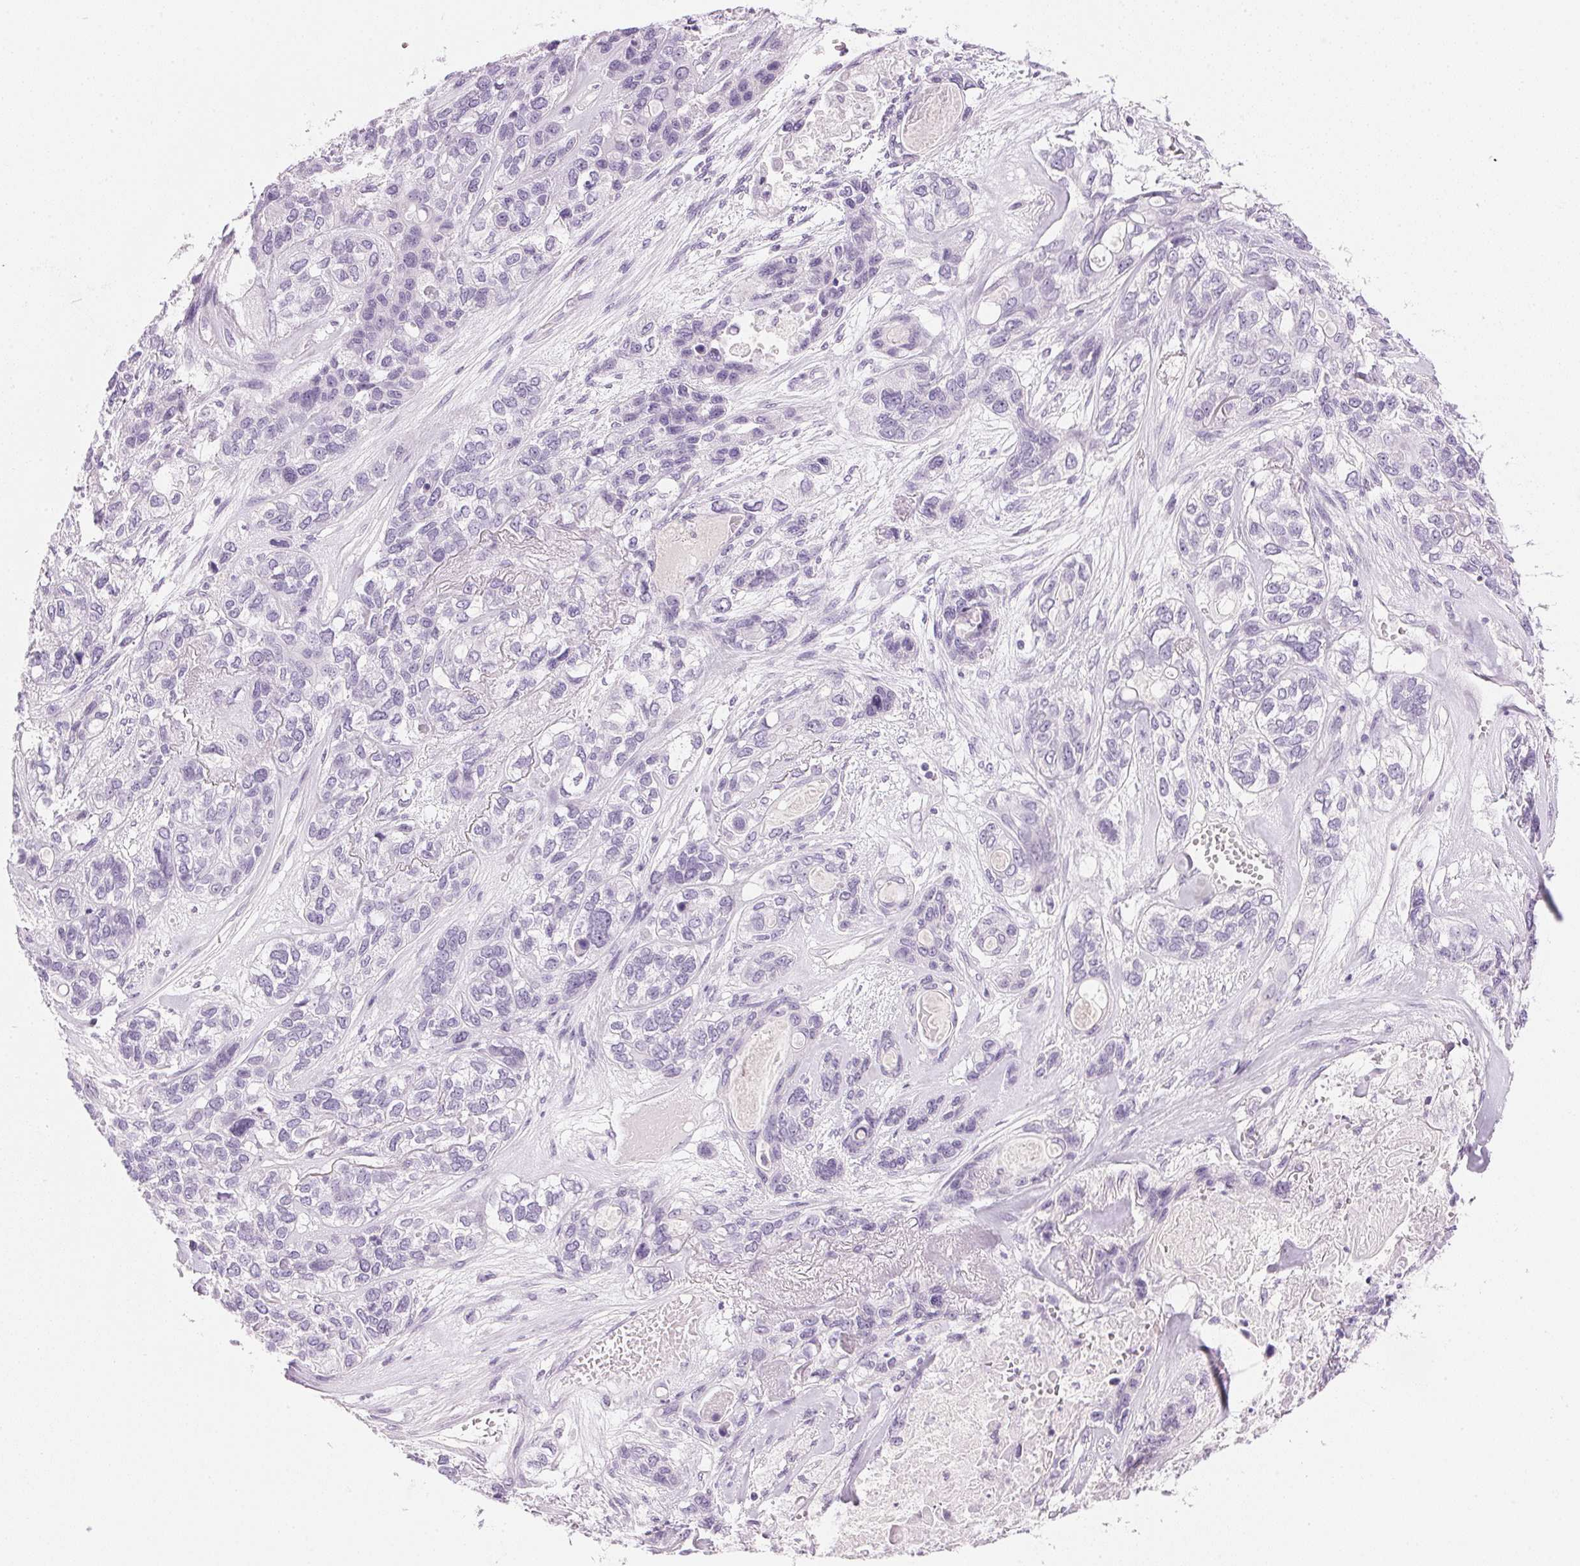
{"staining": {"intensity": "negative", "quantity": "none", "location": "none"}, "tissue": "lung cancer", "cell_type": "Tumor cells", "image_type": "cancer", "snomed": [{"axis": "morphology", "description": "Squamous cell carcinoma, NOS"}, {"axis": "topography", "description": "Lung"}], "caption": "The histopathology image shows no significant staining in tumor cells of lung squamous cell carcinoma.", "gene": "IGFBP1", "patient": {"sex": "female", "age": 70}}